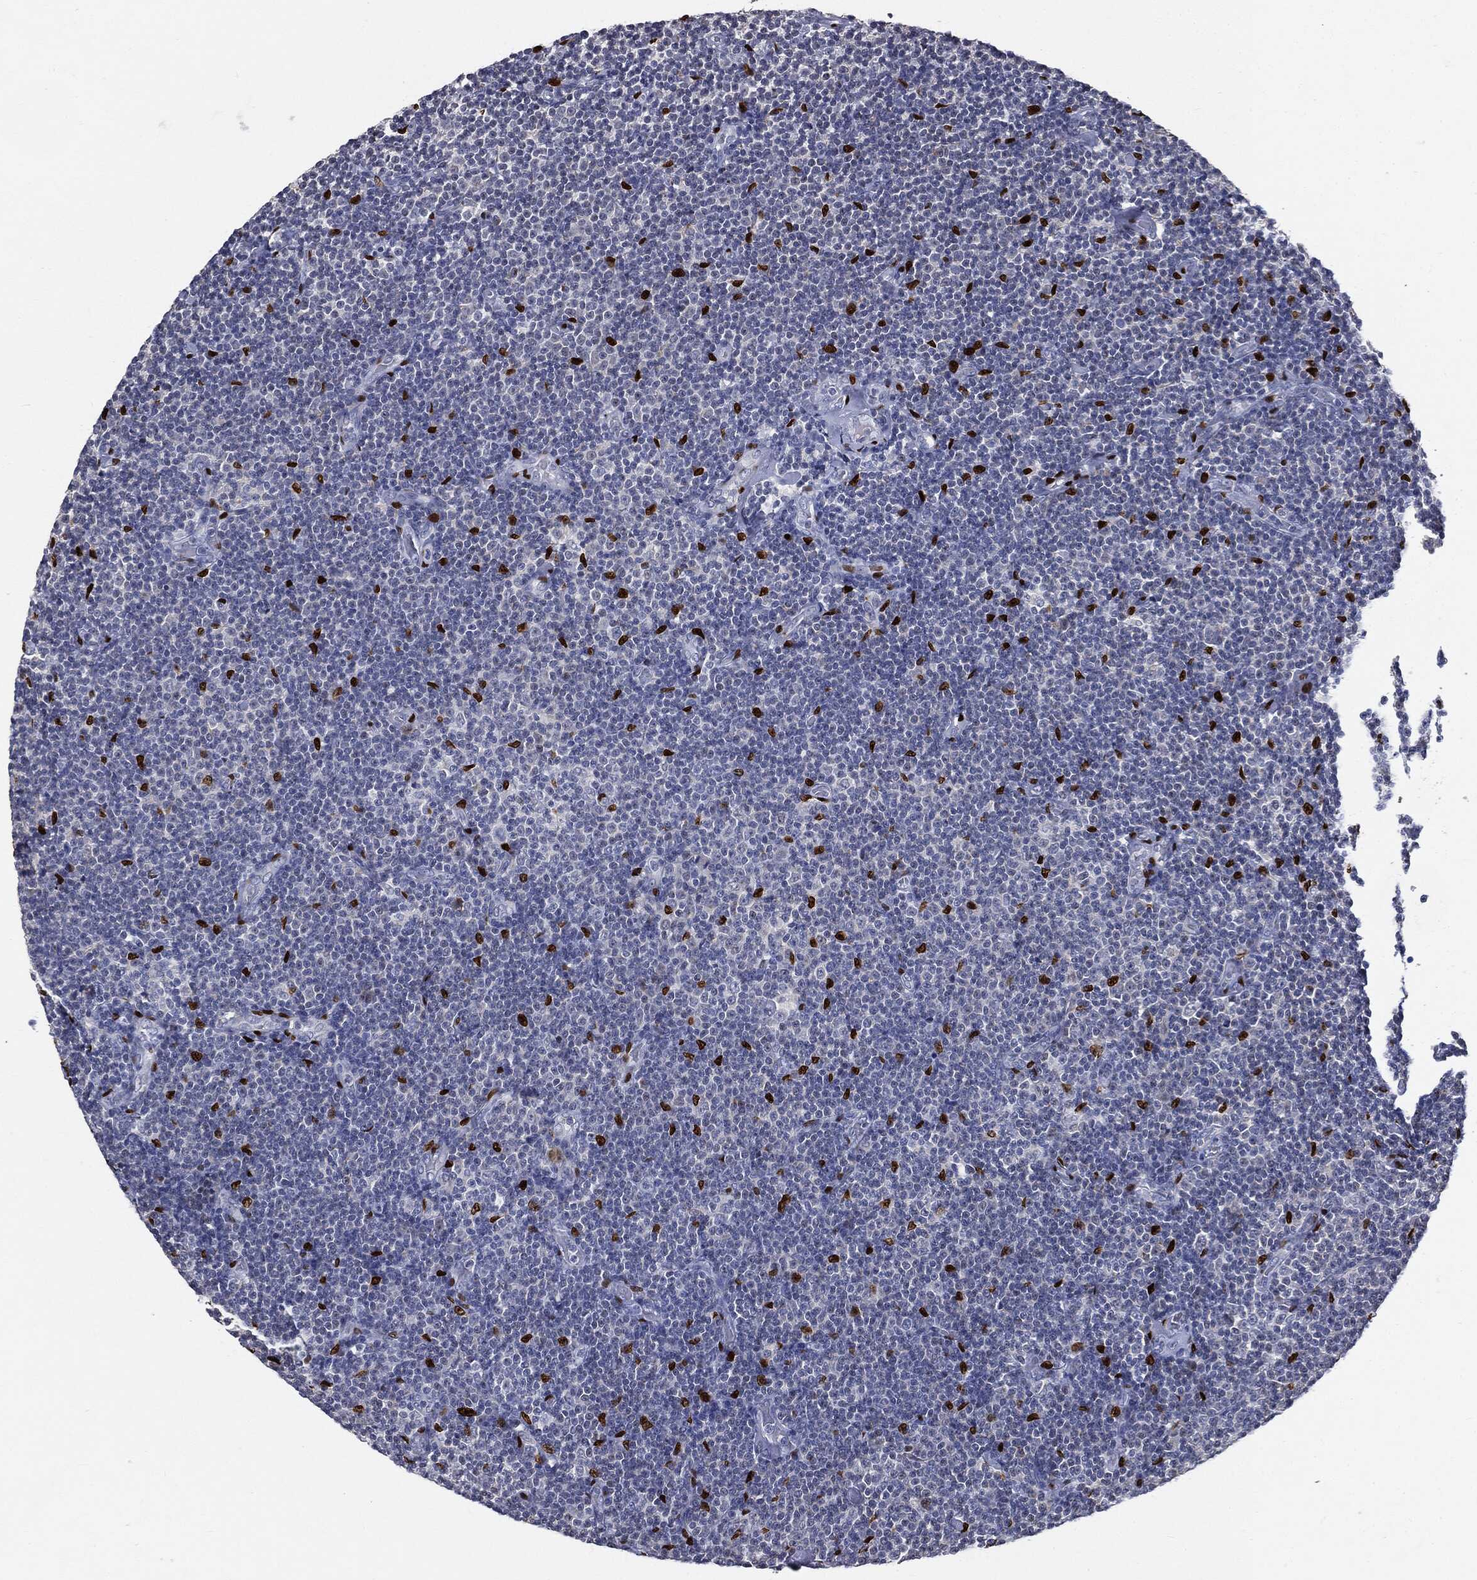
{"staining": {"intensity": "negative", "quantity": "none", "location": "none"}, "tissue": "lymphoma", "cell_type": "Tumor cells", "image_type": "cancer", "snomed": [{"axis": "morphology", "description": "Malignant lymphoma, non-Hodgkin's type, Low grade"}, {"axis": "topography", "description": "Lymph node"}], "caption": "This micrograph is of lymphoma stained with immunohistochemistry (IHC) to label a protein in brown with the nuclei are counter-stained blue. There is no positivity in tumor cells.", "gene": "CASD1", "patient": {"sex": "male", "age": 81}}